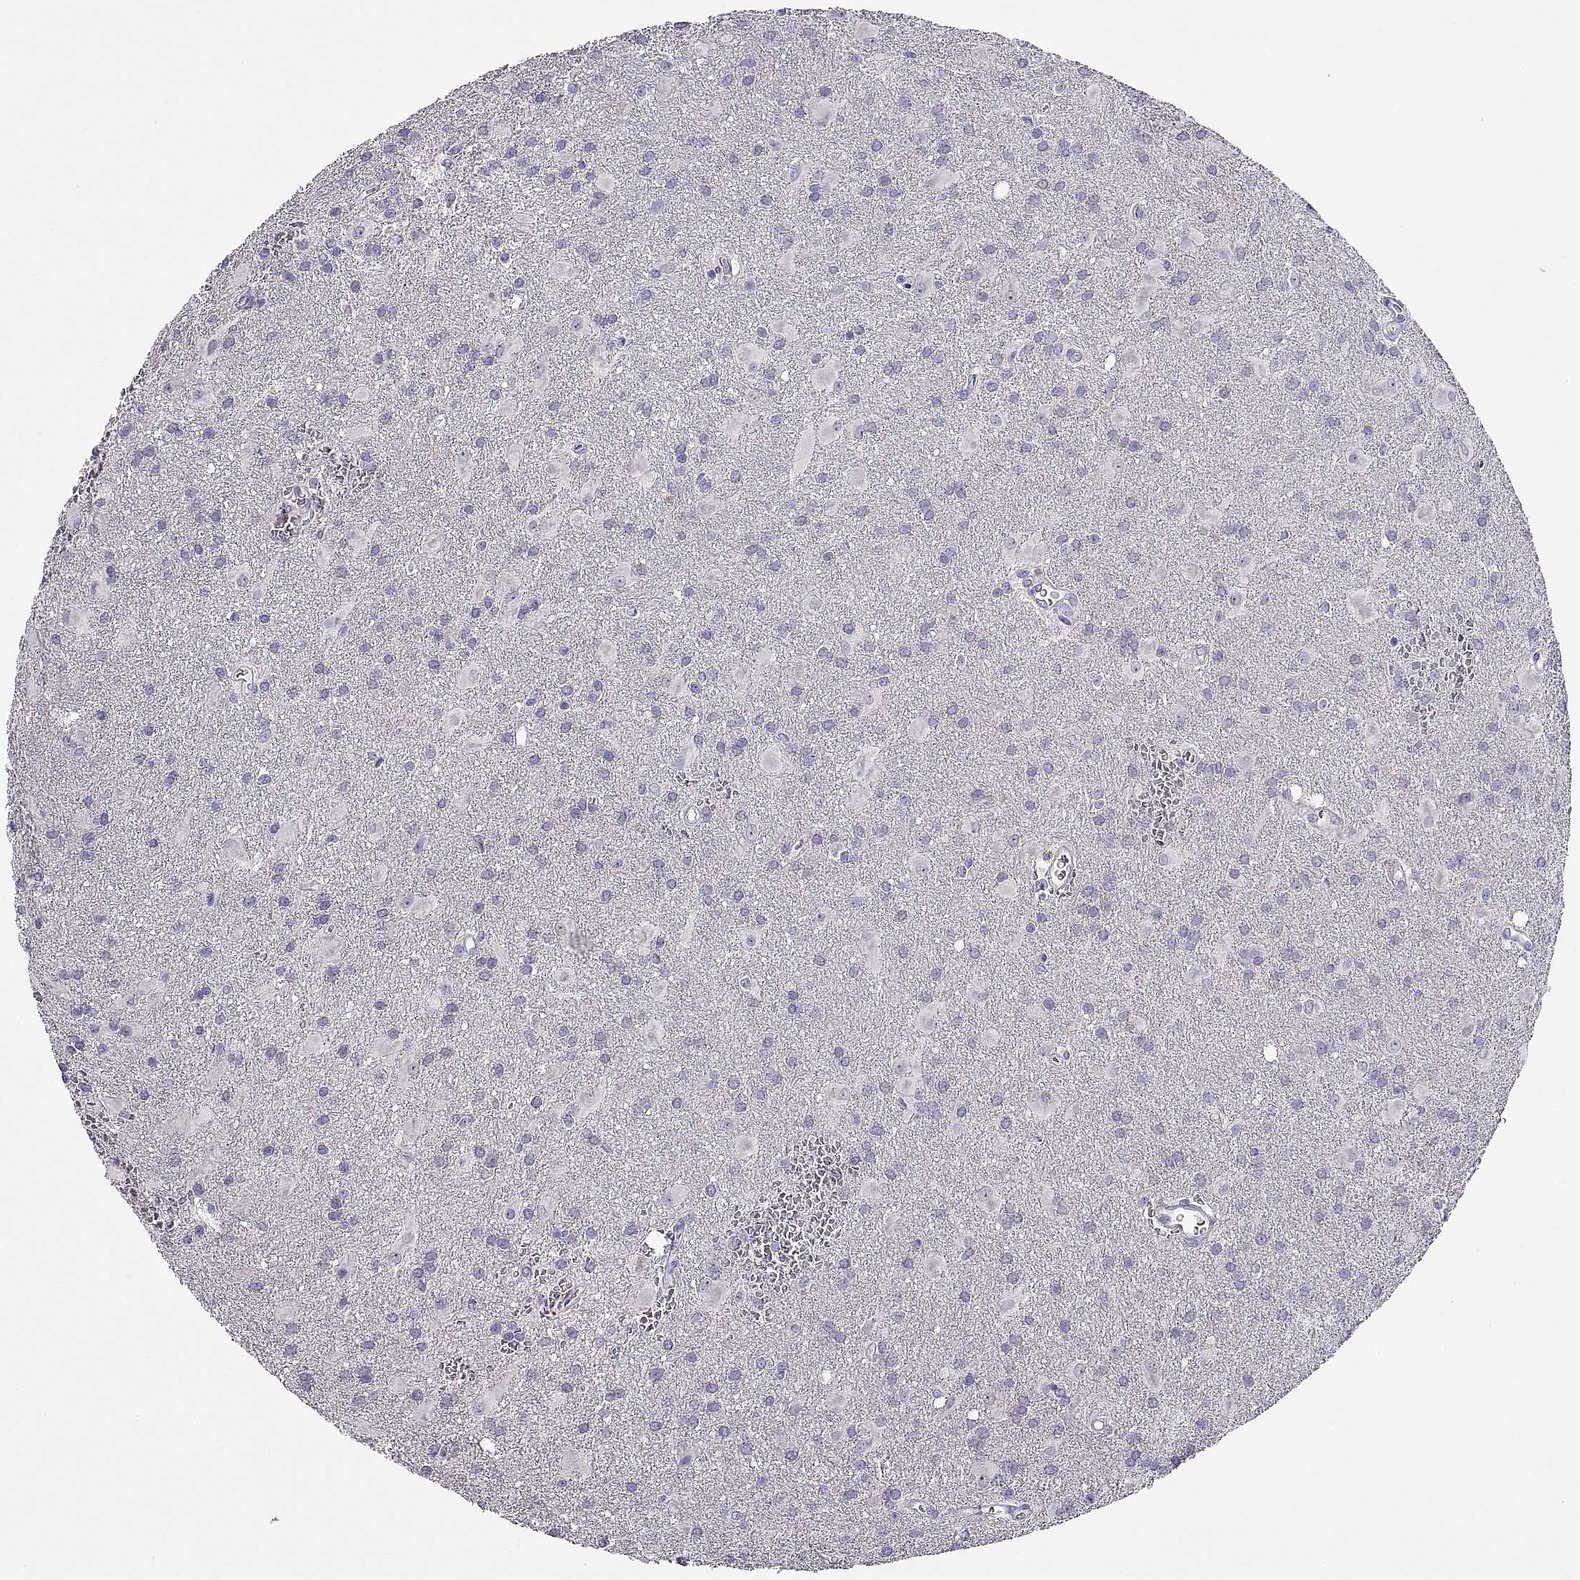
{"staining": {"intensity": "negative", "quantity": "none", "location": "none"}, "tissue": "glioma", "cell_type": "Tumor cells", "image_type": "cancer", "snomed": [{"axis": "morphology", "description": "Glioma, malignant, Low grade"}, {"axis": "topography", "description": "Brain"}], "caption": "Tumor cells are negative for brown protein staining in glioma.", "gene": "MS4A1", "patient": {"sex": "male", "age": 58}}